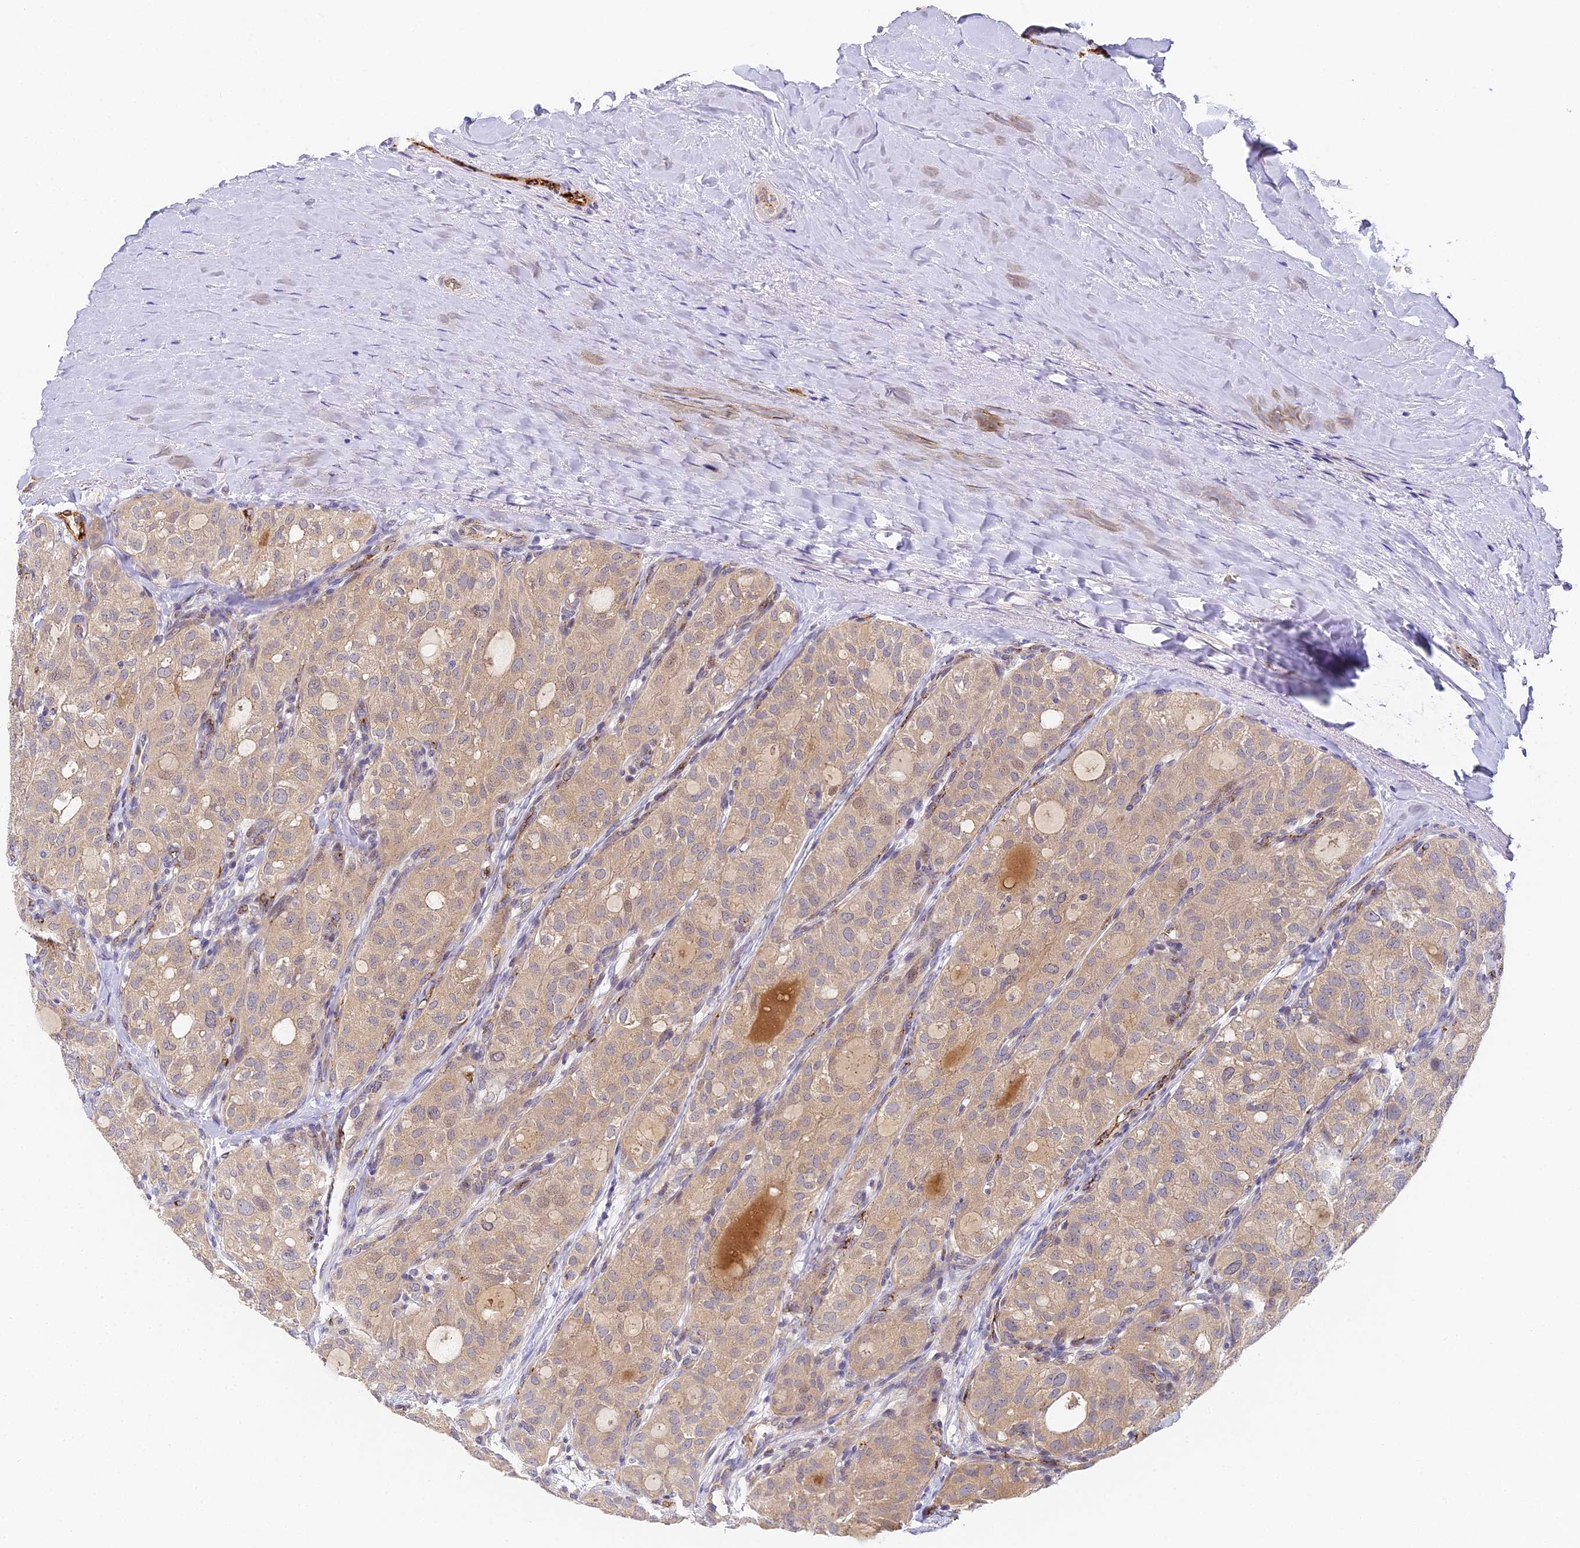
{"staining": {"intensity": "weak", "quantity": "25%-75%", "location": "cytoplasmic/membranous"}, "tissue": "thyroid cancer", "cell_type": "Tumor cells", "image_type": "cancer", "snomed": [{"axis": "morphology", "description": "Follicular adenoma carcinoma, NOS"}, {"axis": "topography", "description": "Thyroid gland"}], "caption": "This image reveals immunohistochemistry staining of human thyroid cancer, with low weak cytoplasmic/membranous positivity in approximately 25%-75% of tumor cells.", "gene": "DNAAF10", "patient": {"sex": "male", "age": 75}}